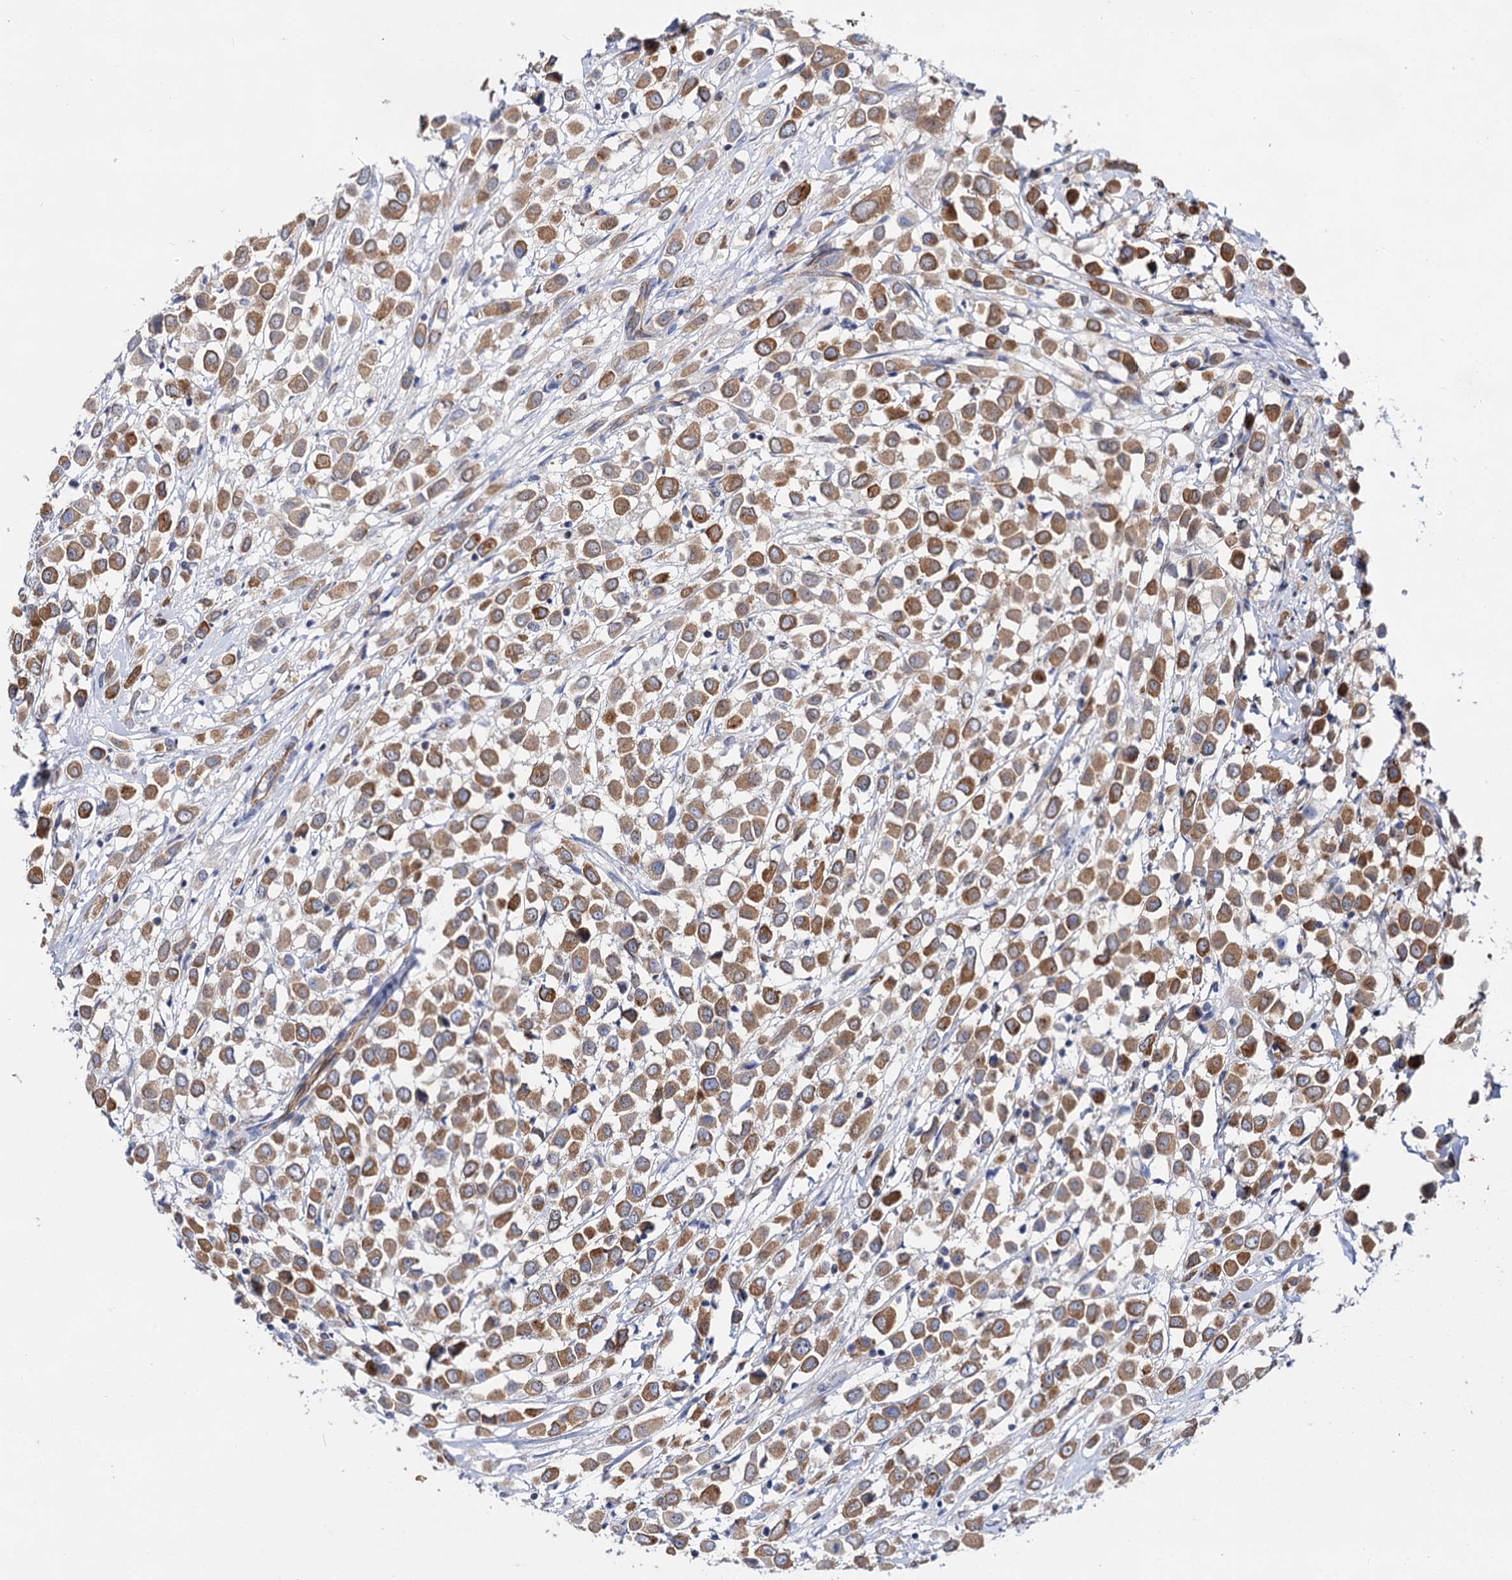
{"staining": {"intensity": "moderate", "quantity": ">75%", "location": "cytoplasmic/membranous"}, "tissue": "breast cancer", "cell_type": "Tumor cells", "image_type": "cancer", "snomed": [{"axis": "morphology", "description": "Duct carcinoma"}, {"axis": "topography", "description": "Breast"}], "caption": "Breast intraductal carcinoma tissue reveals moderate cytoplasmic/membranous positivity in approximately >75% of tumor cells, visualized by immunohistochemistry. The staining is performed using DAB brown chromogen to label protein expression. The nuclei are counter-stained blue using hematoxylin.", "gene": "ABLIM1", "patient": {"sex": "female", "age": 61}}